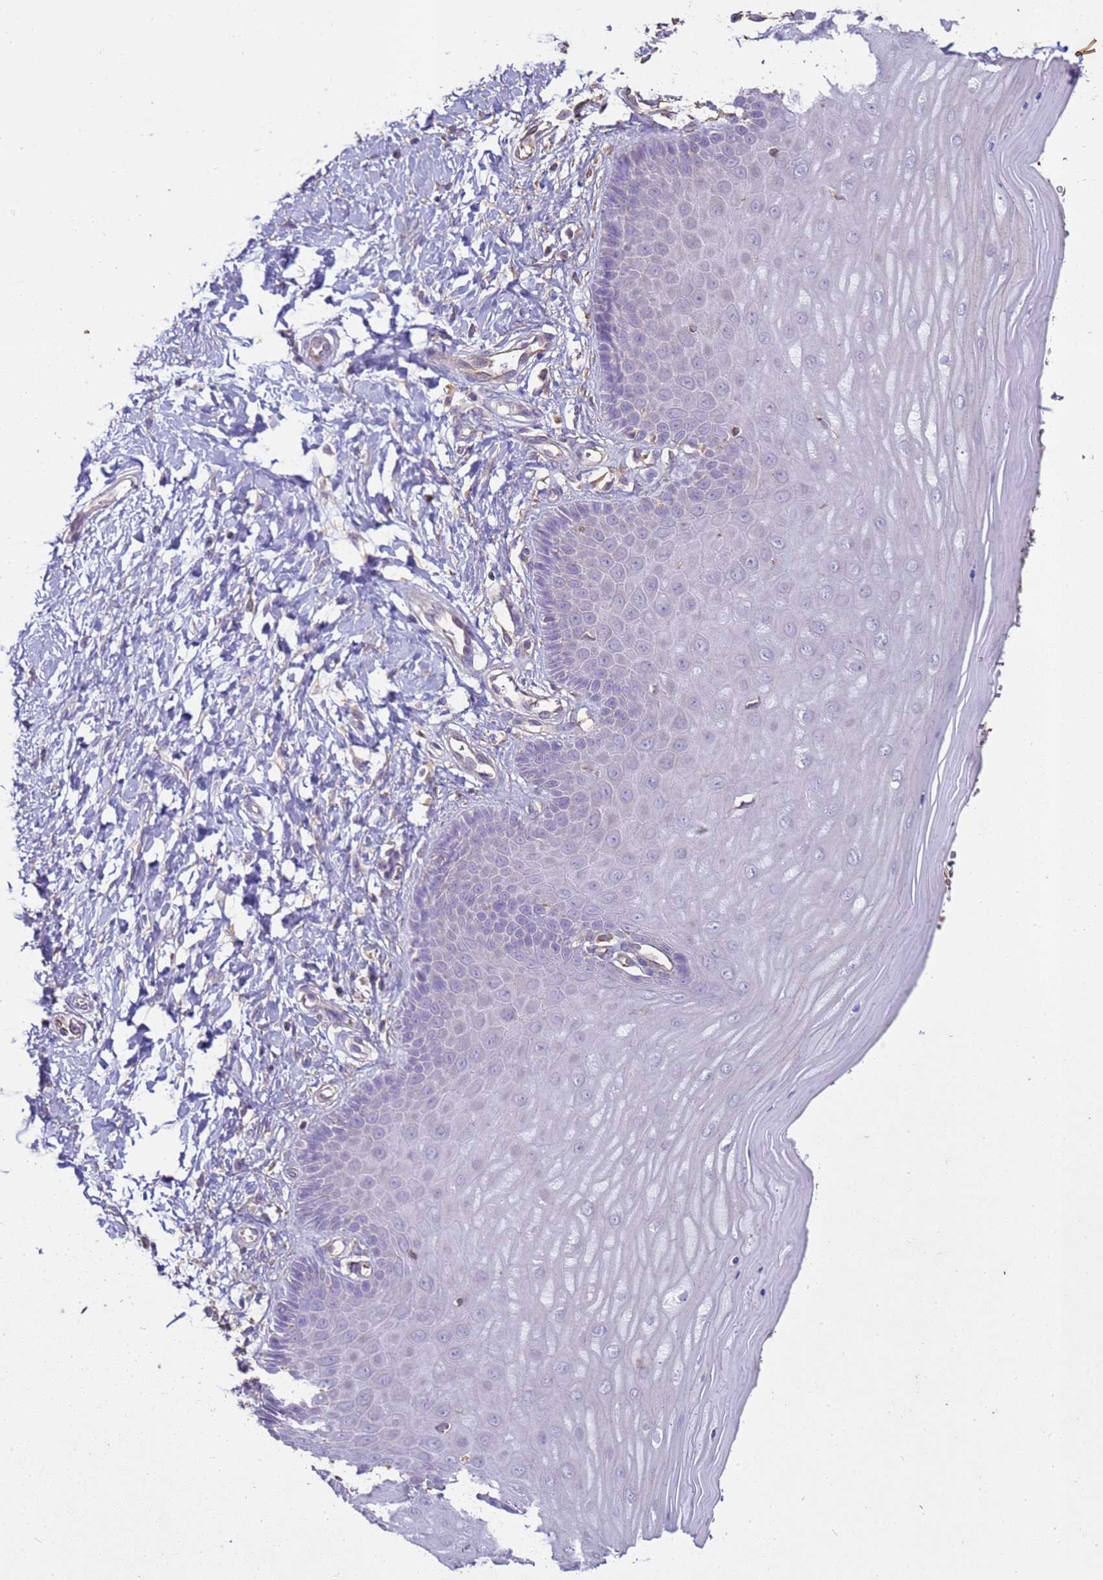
{"staining": {"intensity": "negative", "quantity": "none", "location": "none"}, "tissue": "cervix", "cell_type": "Glandular cells", "image_type": "normal", "snomed": [{"axis": "morphology", "description": "Normal tissue, NOS"}, {"axis": "topography", "description": "Cervix"}], "caption": "IHC image of normal human cervix stained for a protein (brown), which displays no staining in glandular cells.", "gene": "SGIP1", "patient": {"sex": "female", "age": 55}}